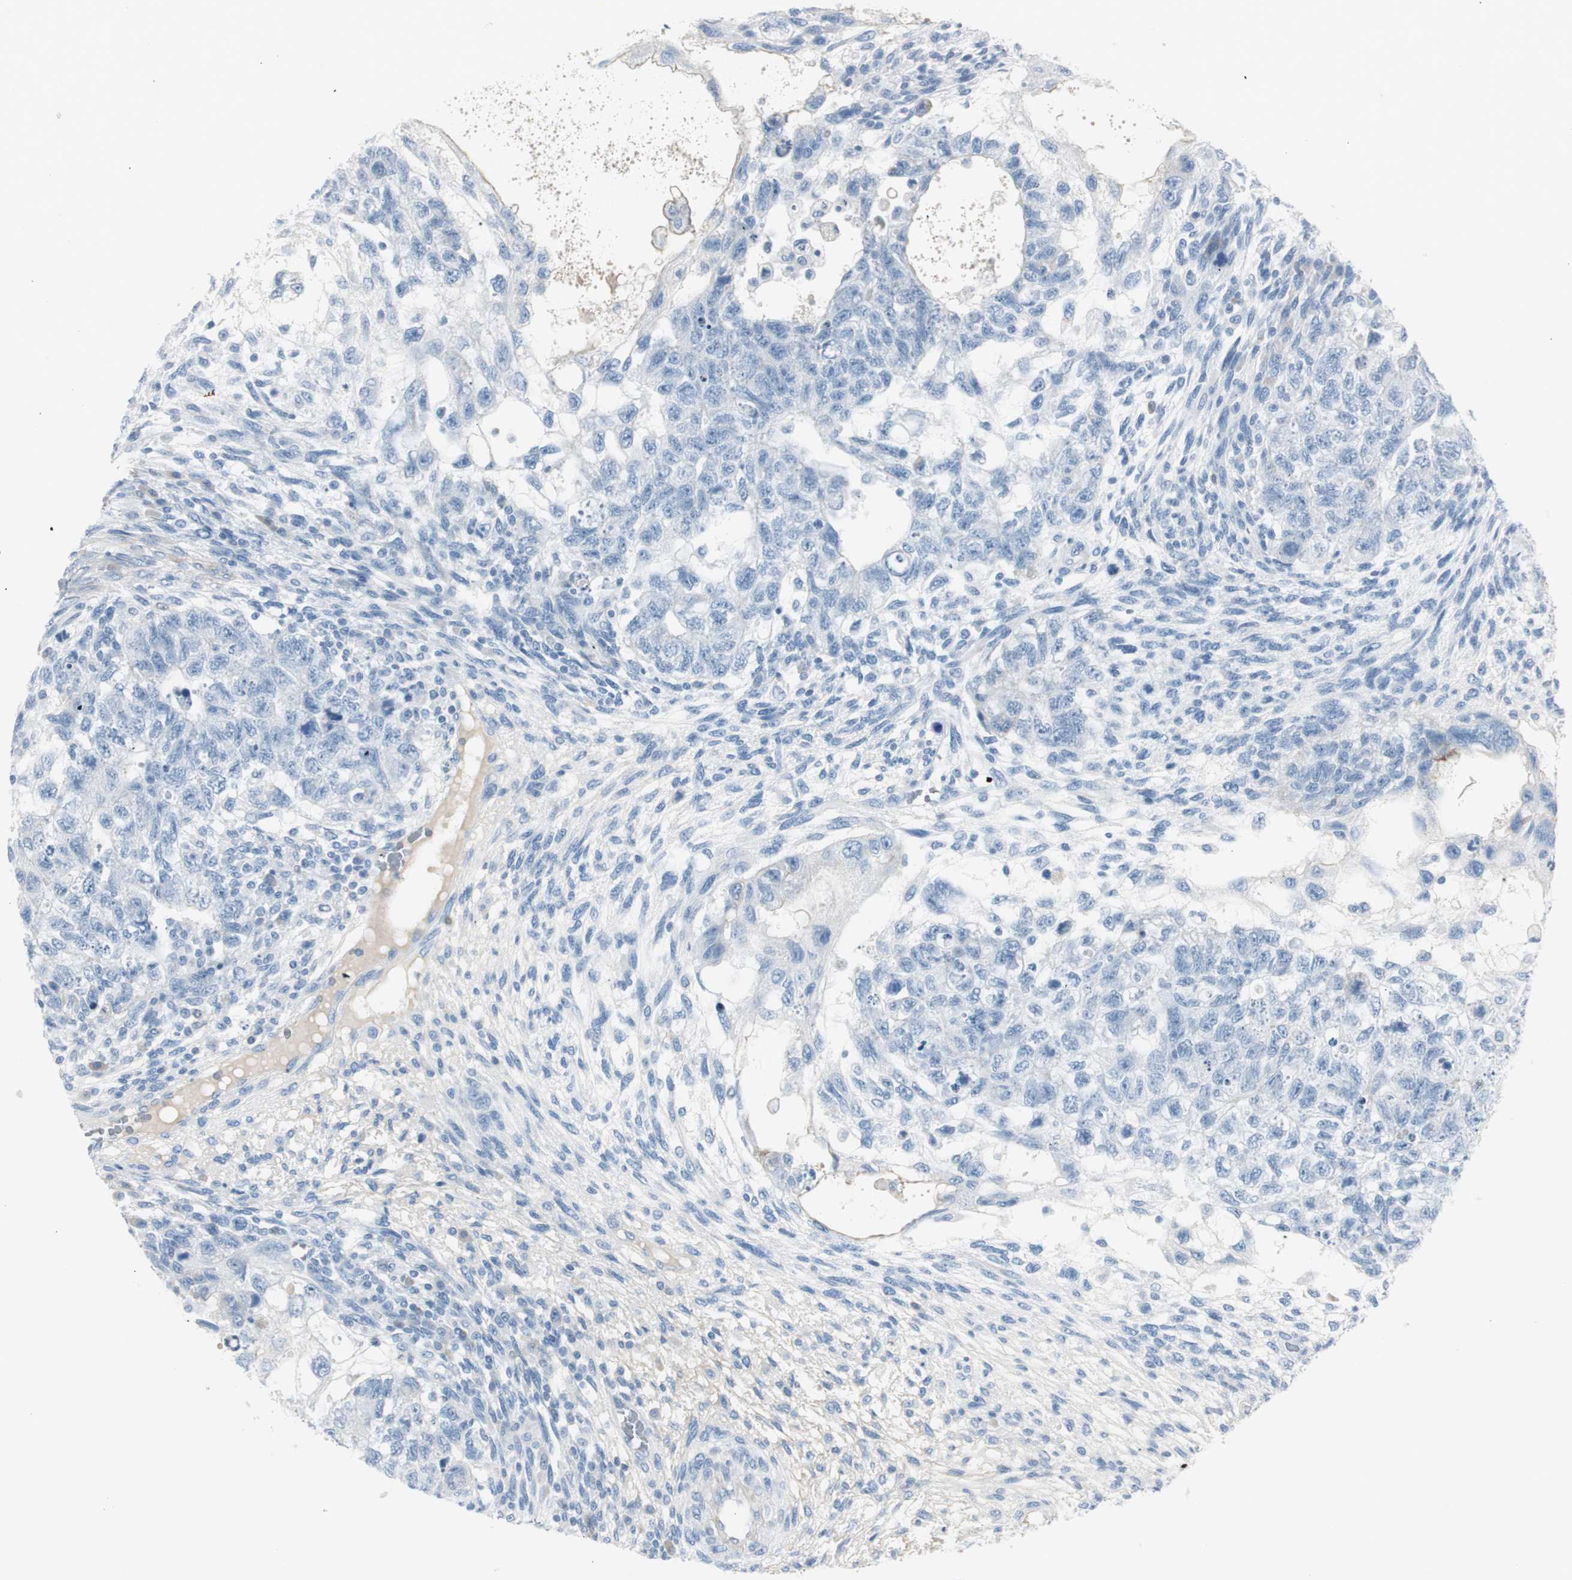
{"staining": {"intensity": "negative", "quantity": "none", "location": "none"}, "tissue": "testis cancer", "cell_type": "Tumor cells", "image_type": "cancer", "snomed": [{"axis": "morphology", "description": "Normal tissue, NOS"}, {"axis": "morphology", "description": "Carcinoma, Embryonal, NOS"}, {"axis": "topography", "description": "Testis"}], "caption": "A high-resolution micrograph shows immunohistochemistry (IHC) staining of testis cancer (embryonal carcinoma), which displays no significant expression in tumor cells.", "gene": "CDHR5", "patient": {"sex": "male", "age": 36}}